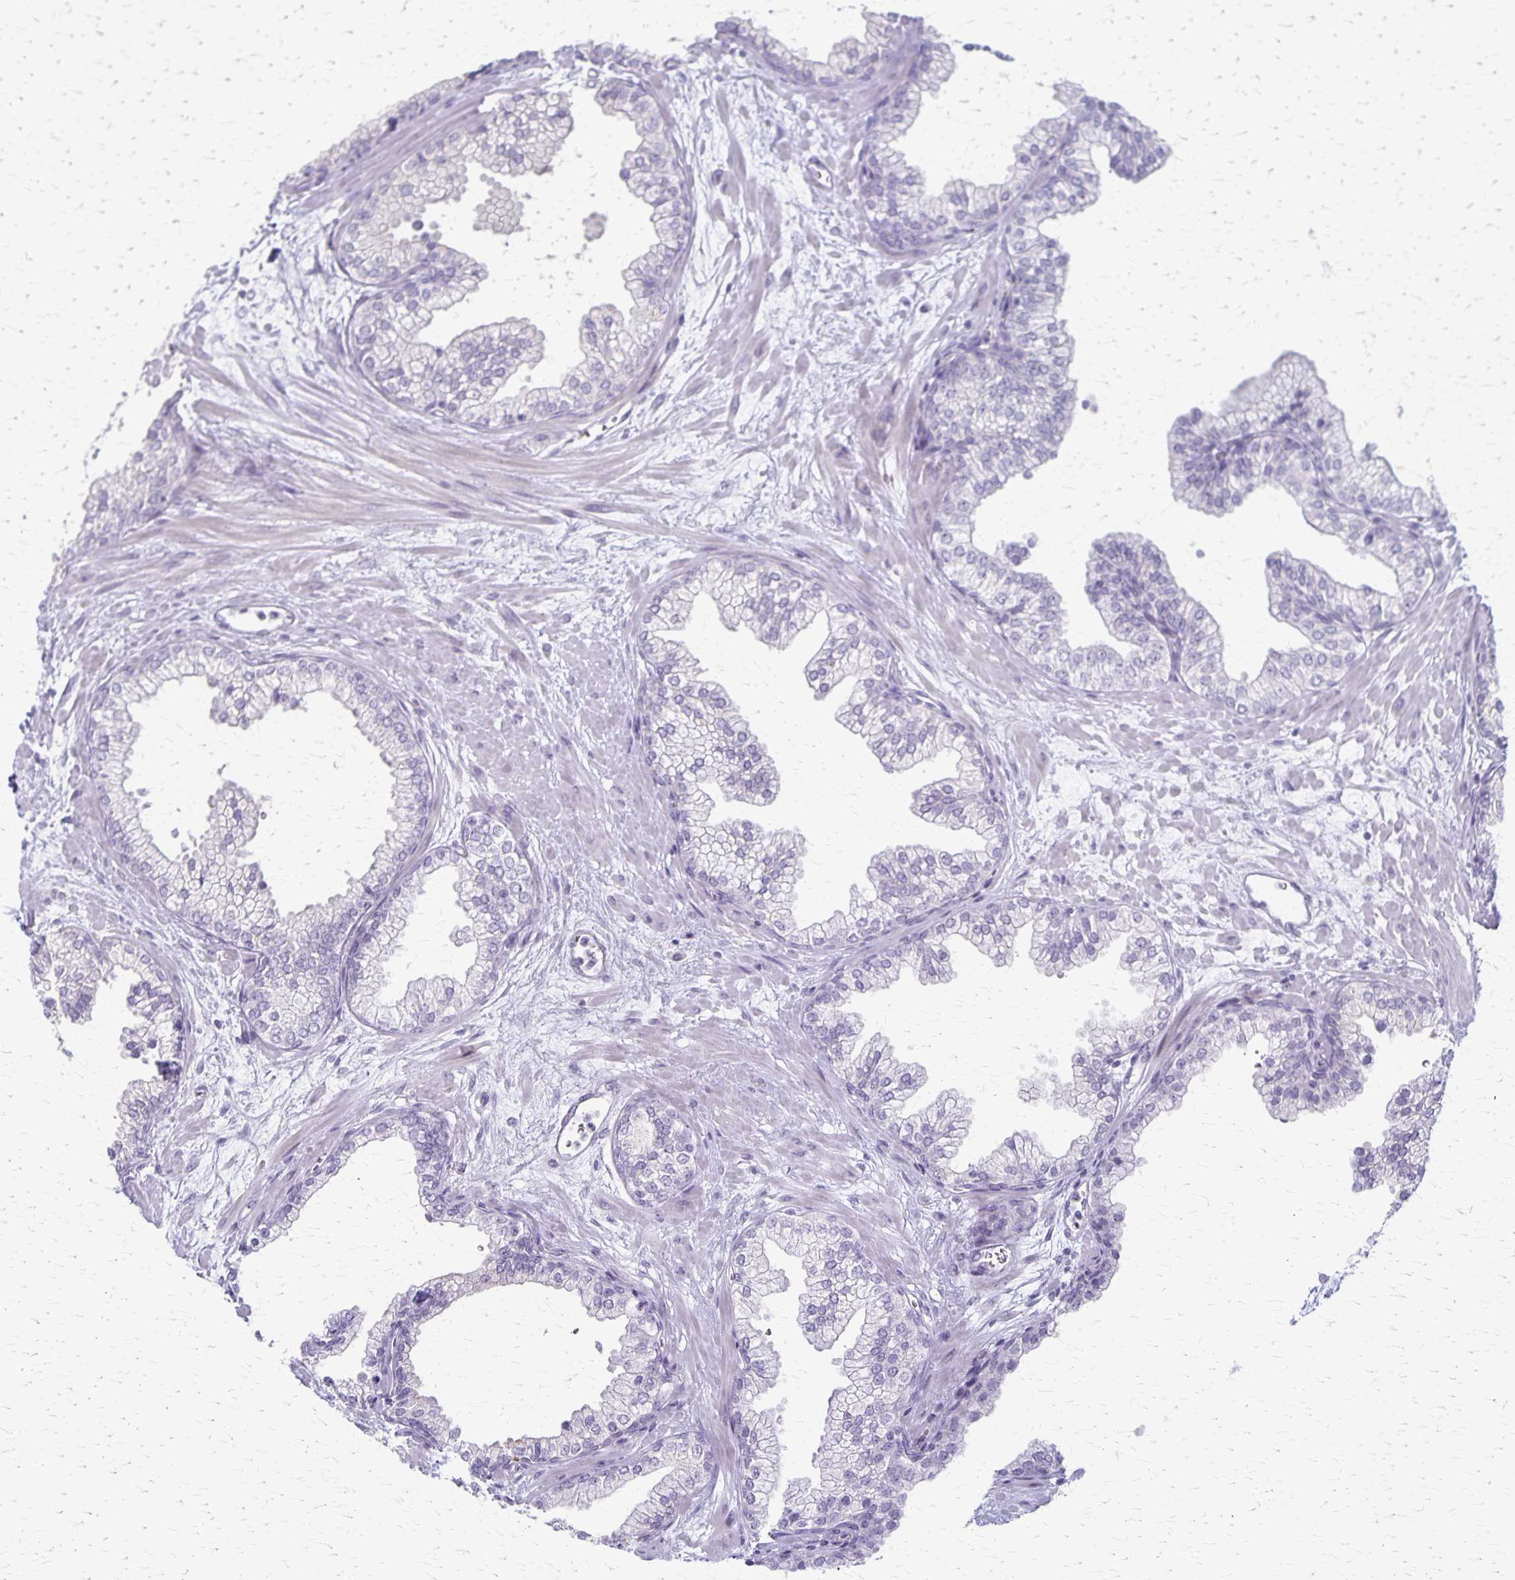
{"staining": {"intensity": "negative", "quantity": "none", "location": "none"}, "tissue": "prostate", "cell_type": "Glandular cells", "image_type": "normal", "snomed": [{"axis": "morphology", "description": "Normal tissue, NOS"}, {"axis": "topography", "description": "Prostate"}, {"axis": "topography", "description": "Peripheral nerve tissue"}], "caption": "There is no significant positivity in glandular cells of prostate. Nuclei are stained in blue.", "gene": "DLK2", "patient": {"sex": "male", "age": 61}}